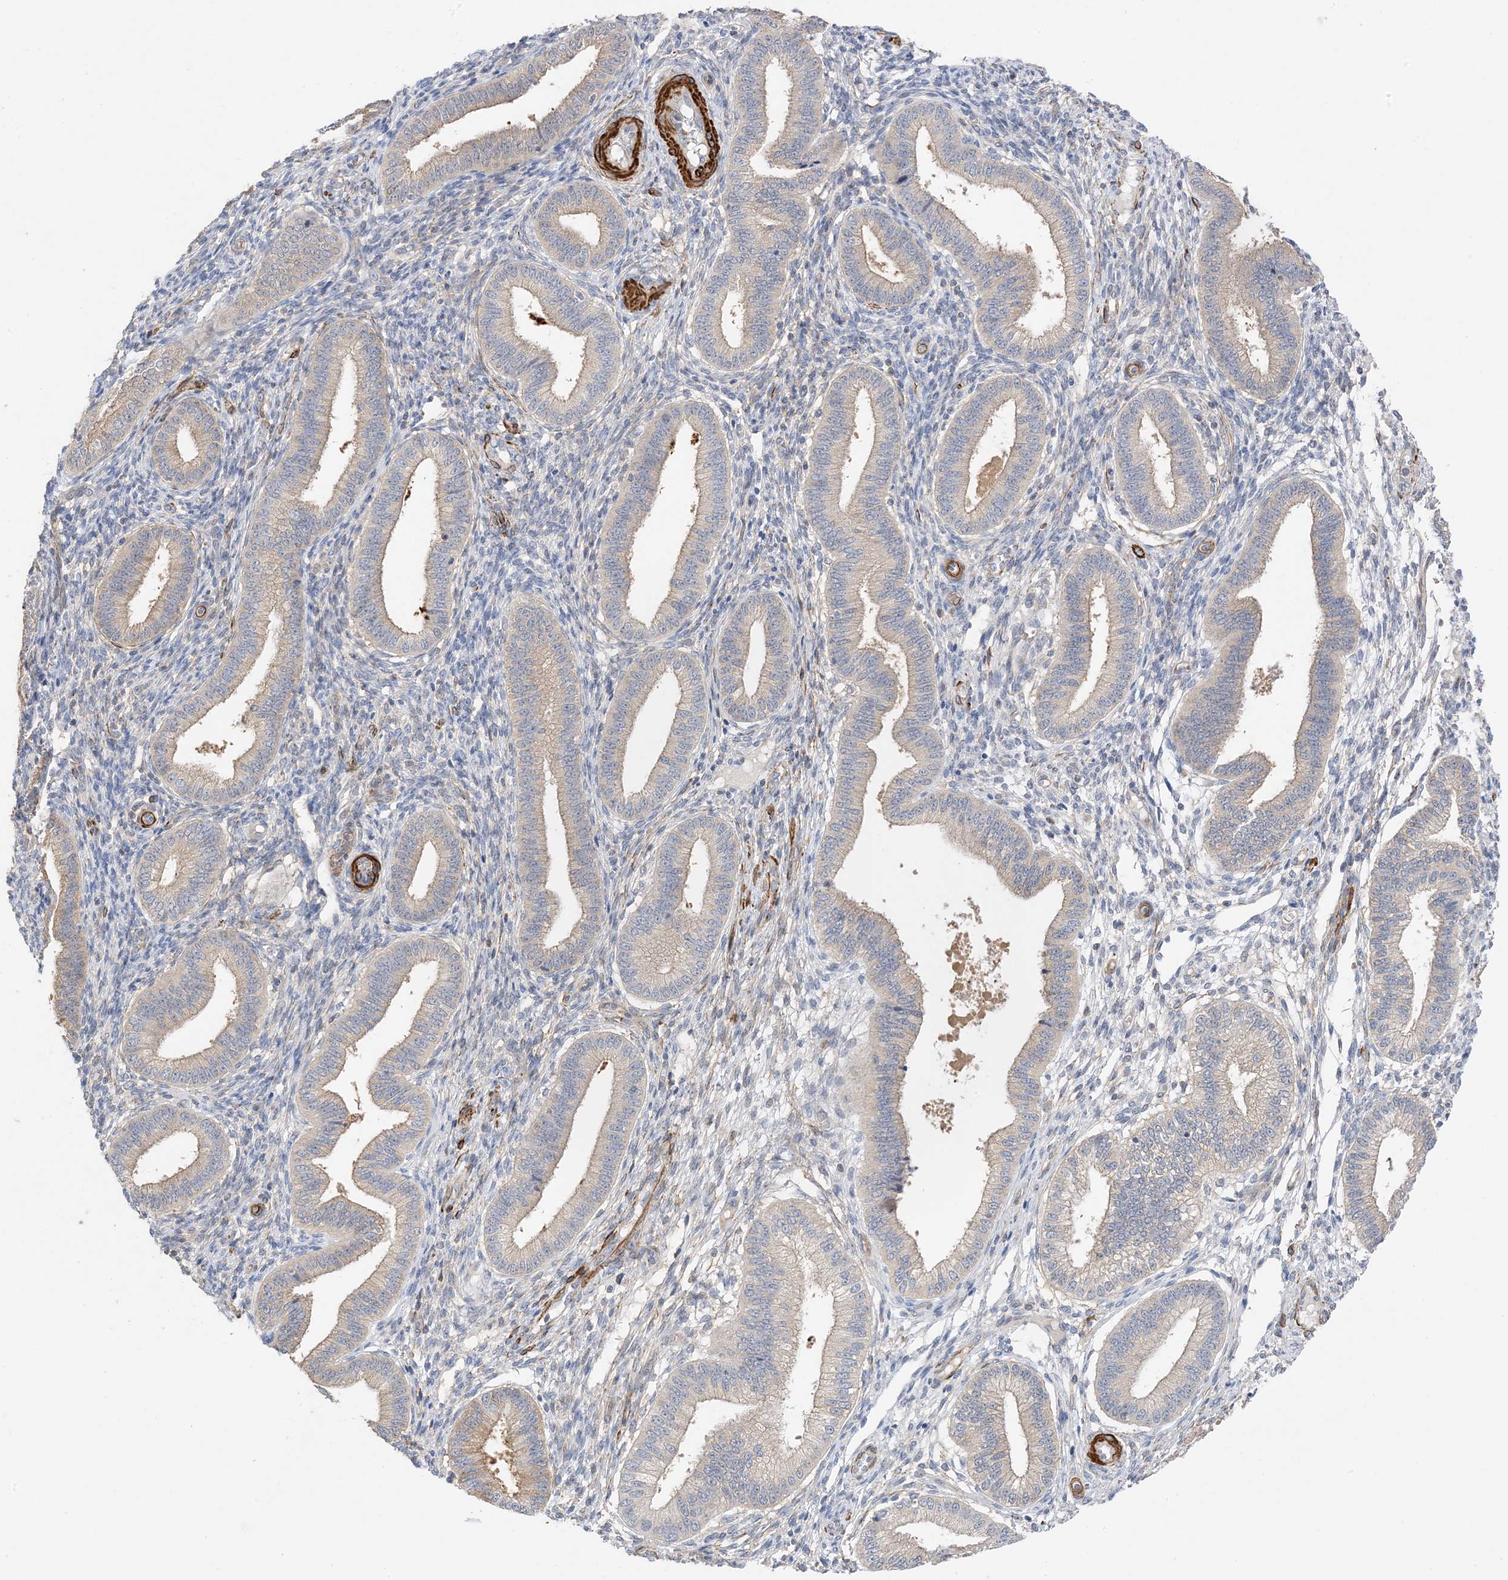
{"staining": {"intensity": "negative", "quantity": "none", "location": "none"}, "tissue": "endometrium", "cell_type": "Cells in endometrial stroma", "image_type": "normal", "snomed": [{"axis": "morphology", "description": "Normal tissue, NOS"}, {"axis": "topography", "description": "Endometrium"}], "caption": "Endometrium was stained to show a protein in brown. There is no significant positivity in cells in endometrial stroma.", "gene": "KIFBP", "patient": {"sex": "female", "age": 39}}